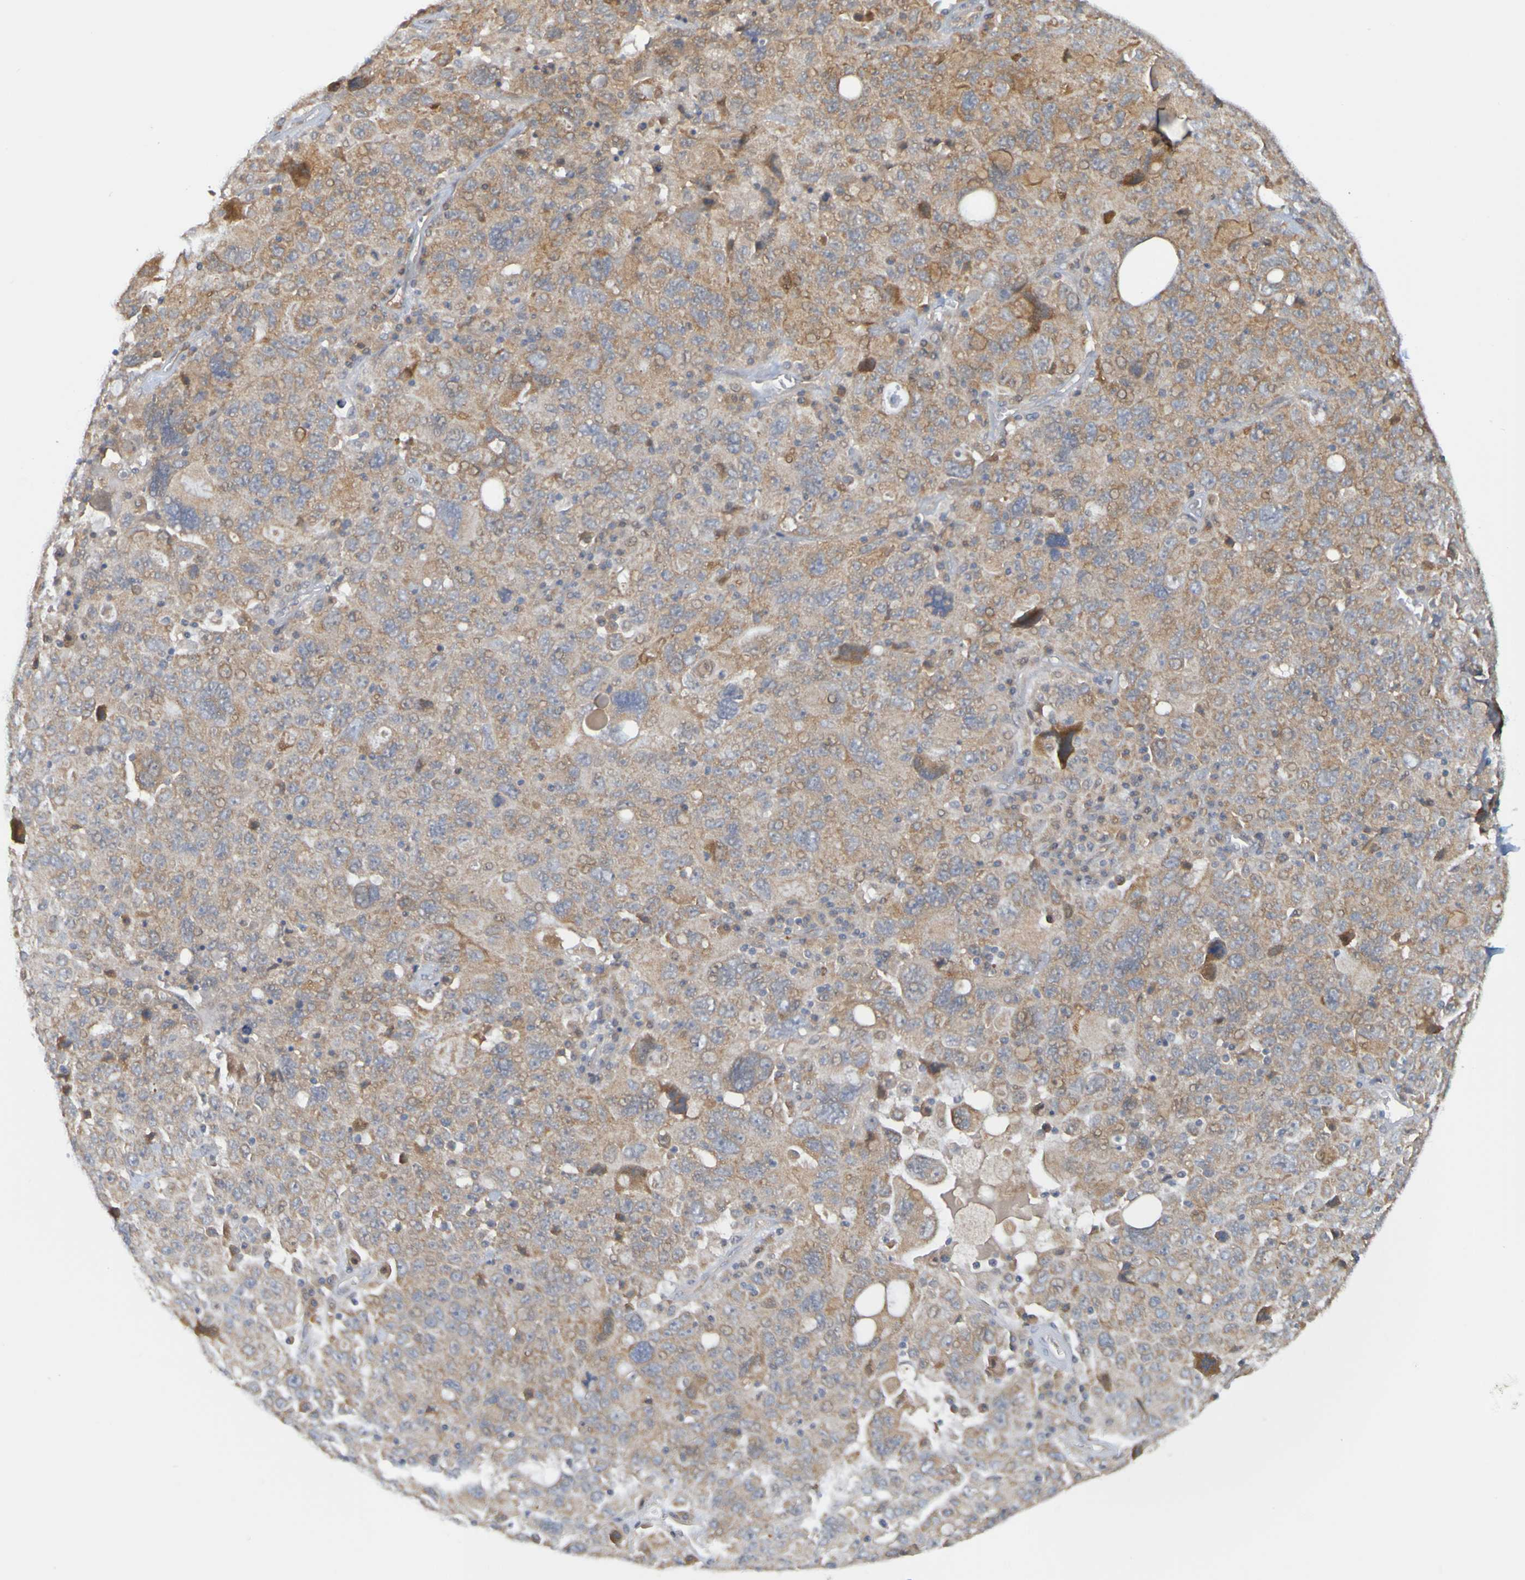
{"staining": {"intensity": "moderate", "quantity": ">75%", "location": "cytoplasmic/membranous"}, "tissue": "ovarian cancer", "cell_type": "Tumor cells", "image_type": "cancer", "snomed": [{"axis": "morphology", "description": "Carcinoma, endometroid"}, {"axis": "topography", "description": "Ovary"}], "caption": "A photomicrograph showing moderate cytoplasmic/membranous positivity in about >75% of tumor cells in endometroid carcinoma (ovarian), as visualized by brown immunohistochemical staining.", "gene": "NAV2", "patient": {"sex": "female", "age": 62}}